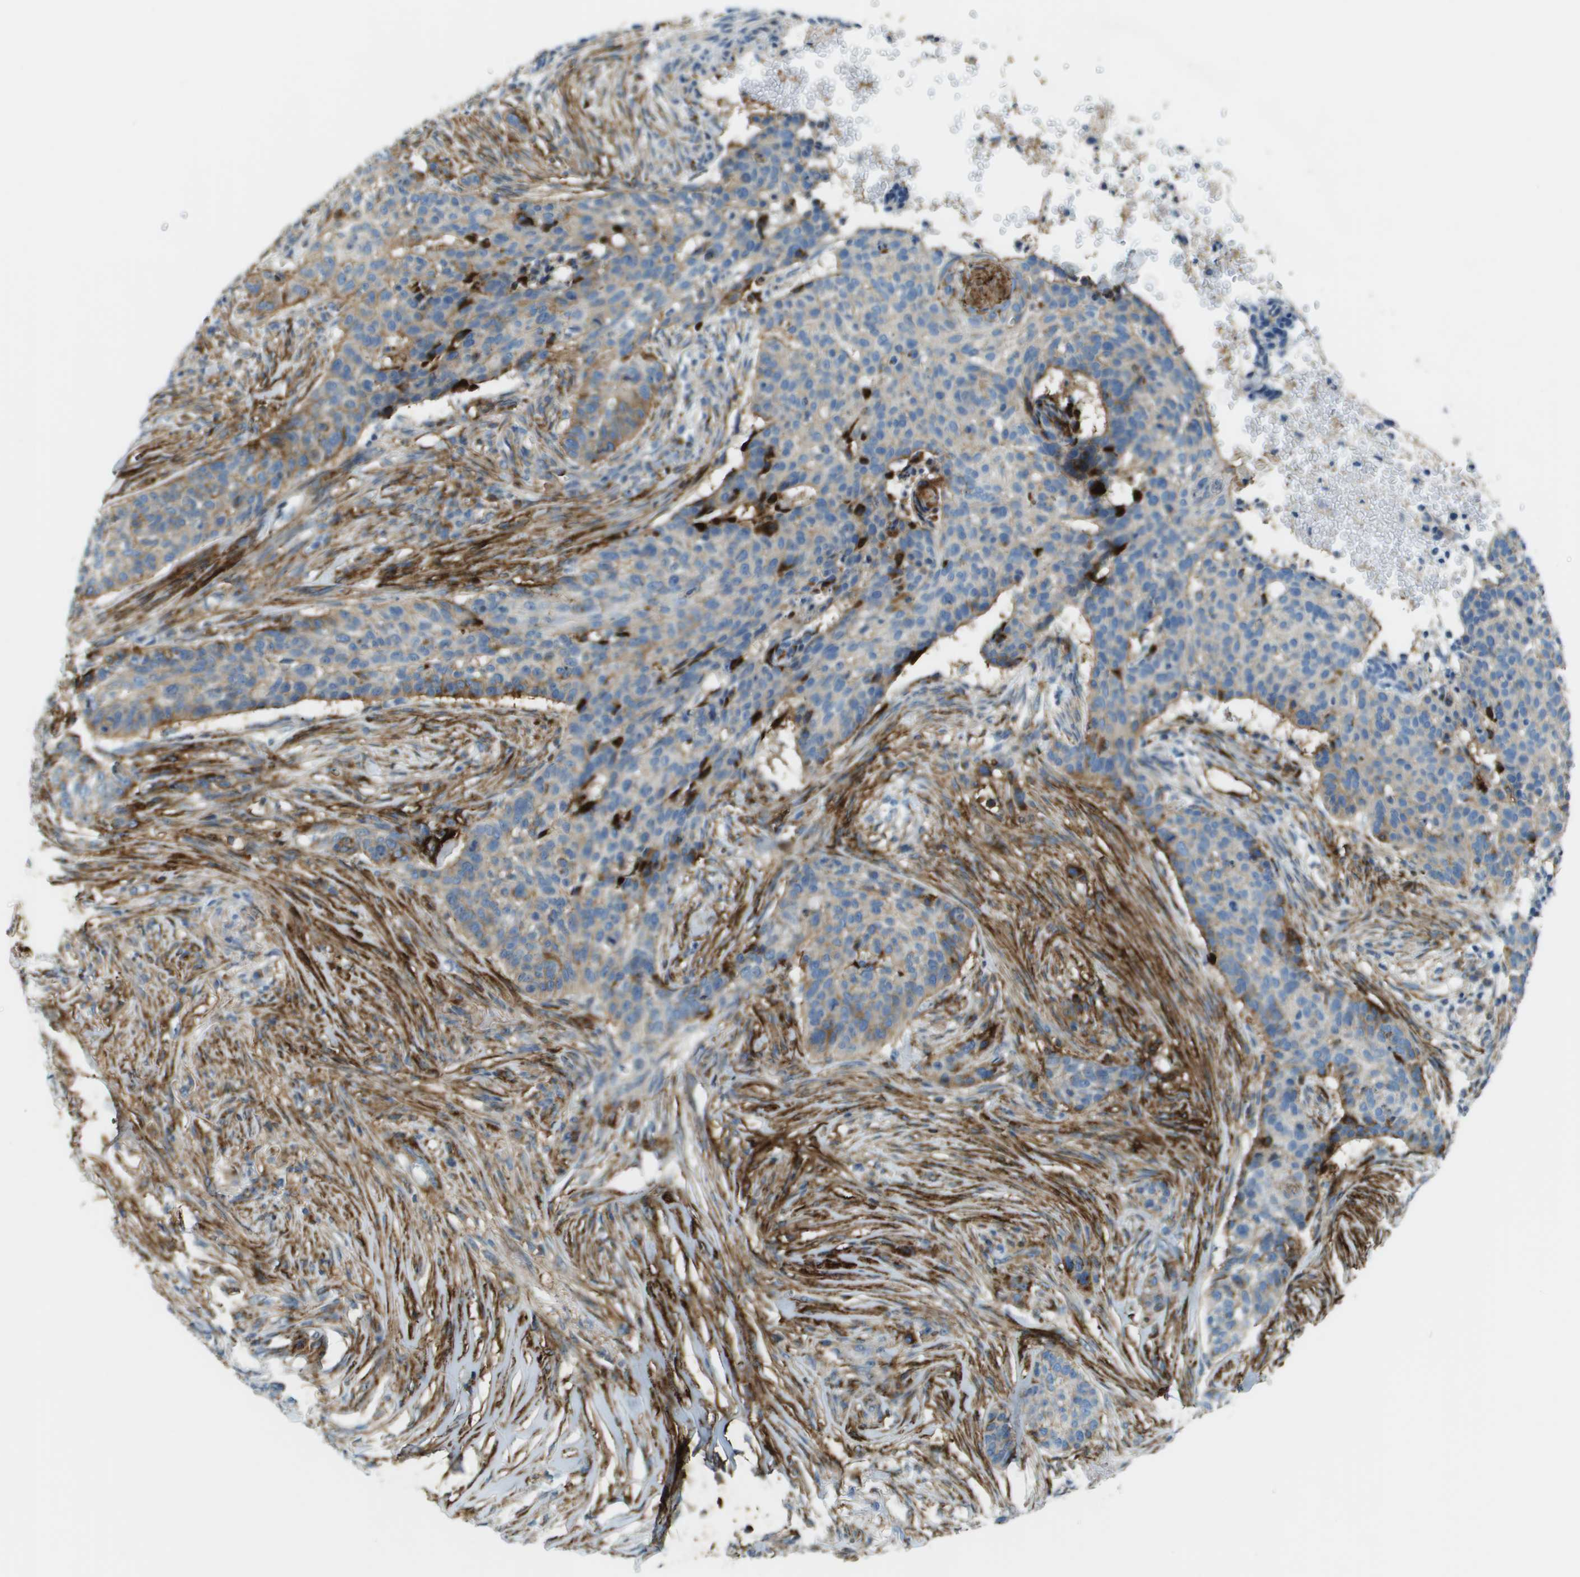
{"staining": {"intensity": "moderate", "quantity": "<25%", "location": "cytoplasmic/membranous"}, "tissue": "skin cancer", "cell_type": "Tumor cells", "image_type": "cancer", "snomed": [{"axis": "morphology", "description": "Basal cell carcinoma"}, {"axis": "topography", "description": "Skin"}], "caption": "Moderate cytoplasmic/membranous expression for a protein is seen in about <25% of tumor cells of basal cell carcinoma (skin) using immunohistochemistry.", "gene": "SDC1", "patient": {"sex": "male", "age": 85}}